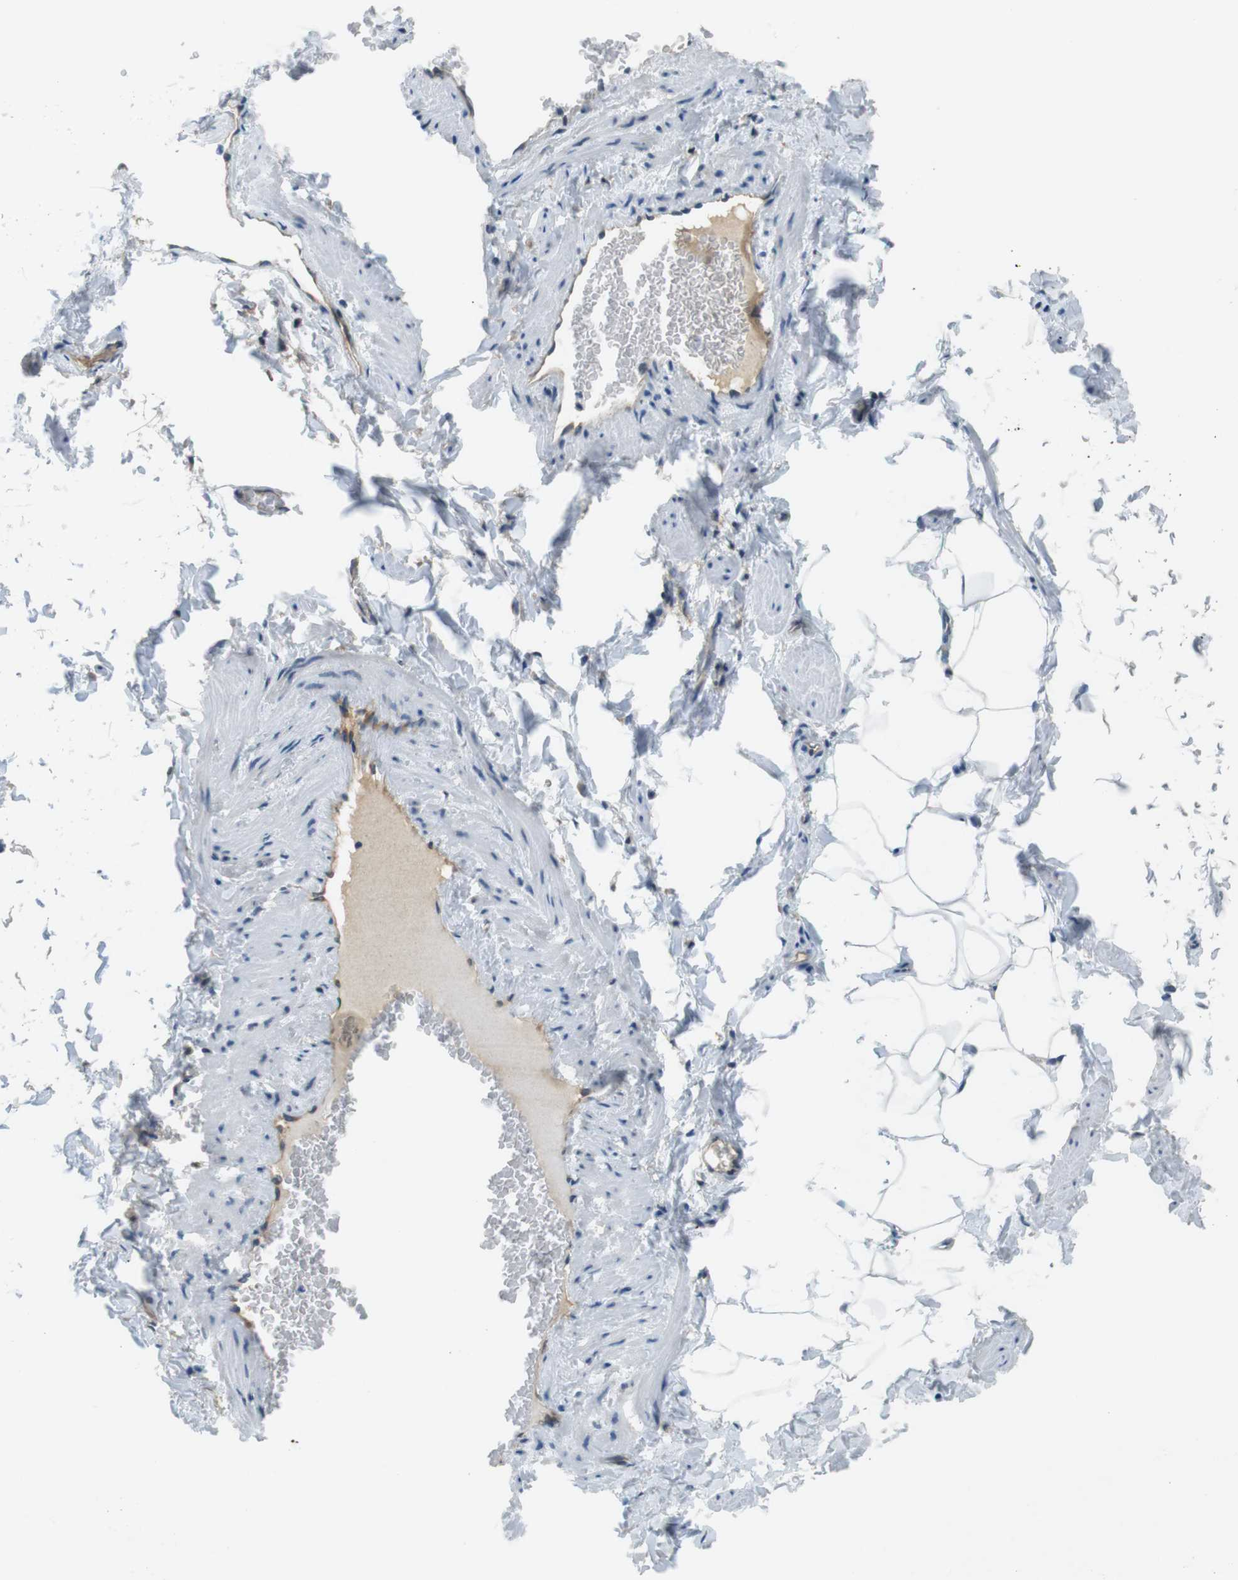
{"staining": {"intensity": "negative", "quantity": "none", "location": "none"}, "tissue": "adipose tissue", "cell_type": "Adipocytes", "image_type": "normal", "snomed": [{"axis": "morphology", "description": "Normal tissue, NOS"}, {"axis": "topography", "description": "Vascular tissue"}], "caption": "Protein analysis of unremarkable adipose tissue demonstrates no significant staining in adipocytes. The staining was performed using DAB (3,3'-diaminobenzidine) to visualize the protein expression in brown, while the nuclei were stained in blue with hematoxylin (Magnification: 20x).", "gene": "PALD1", "patient": {"sex": "male", "age": 41}}